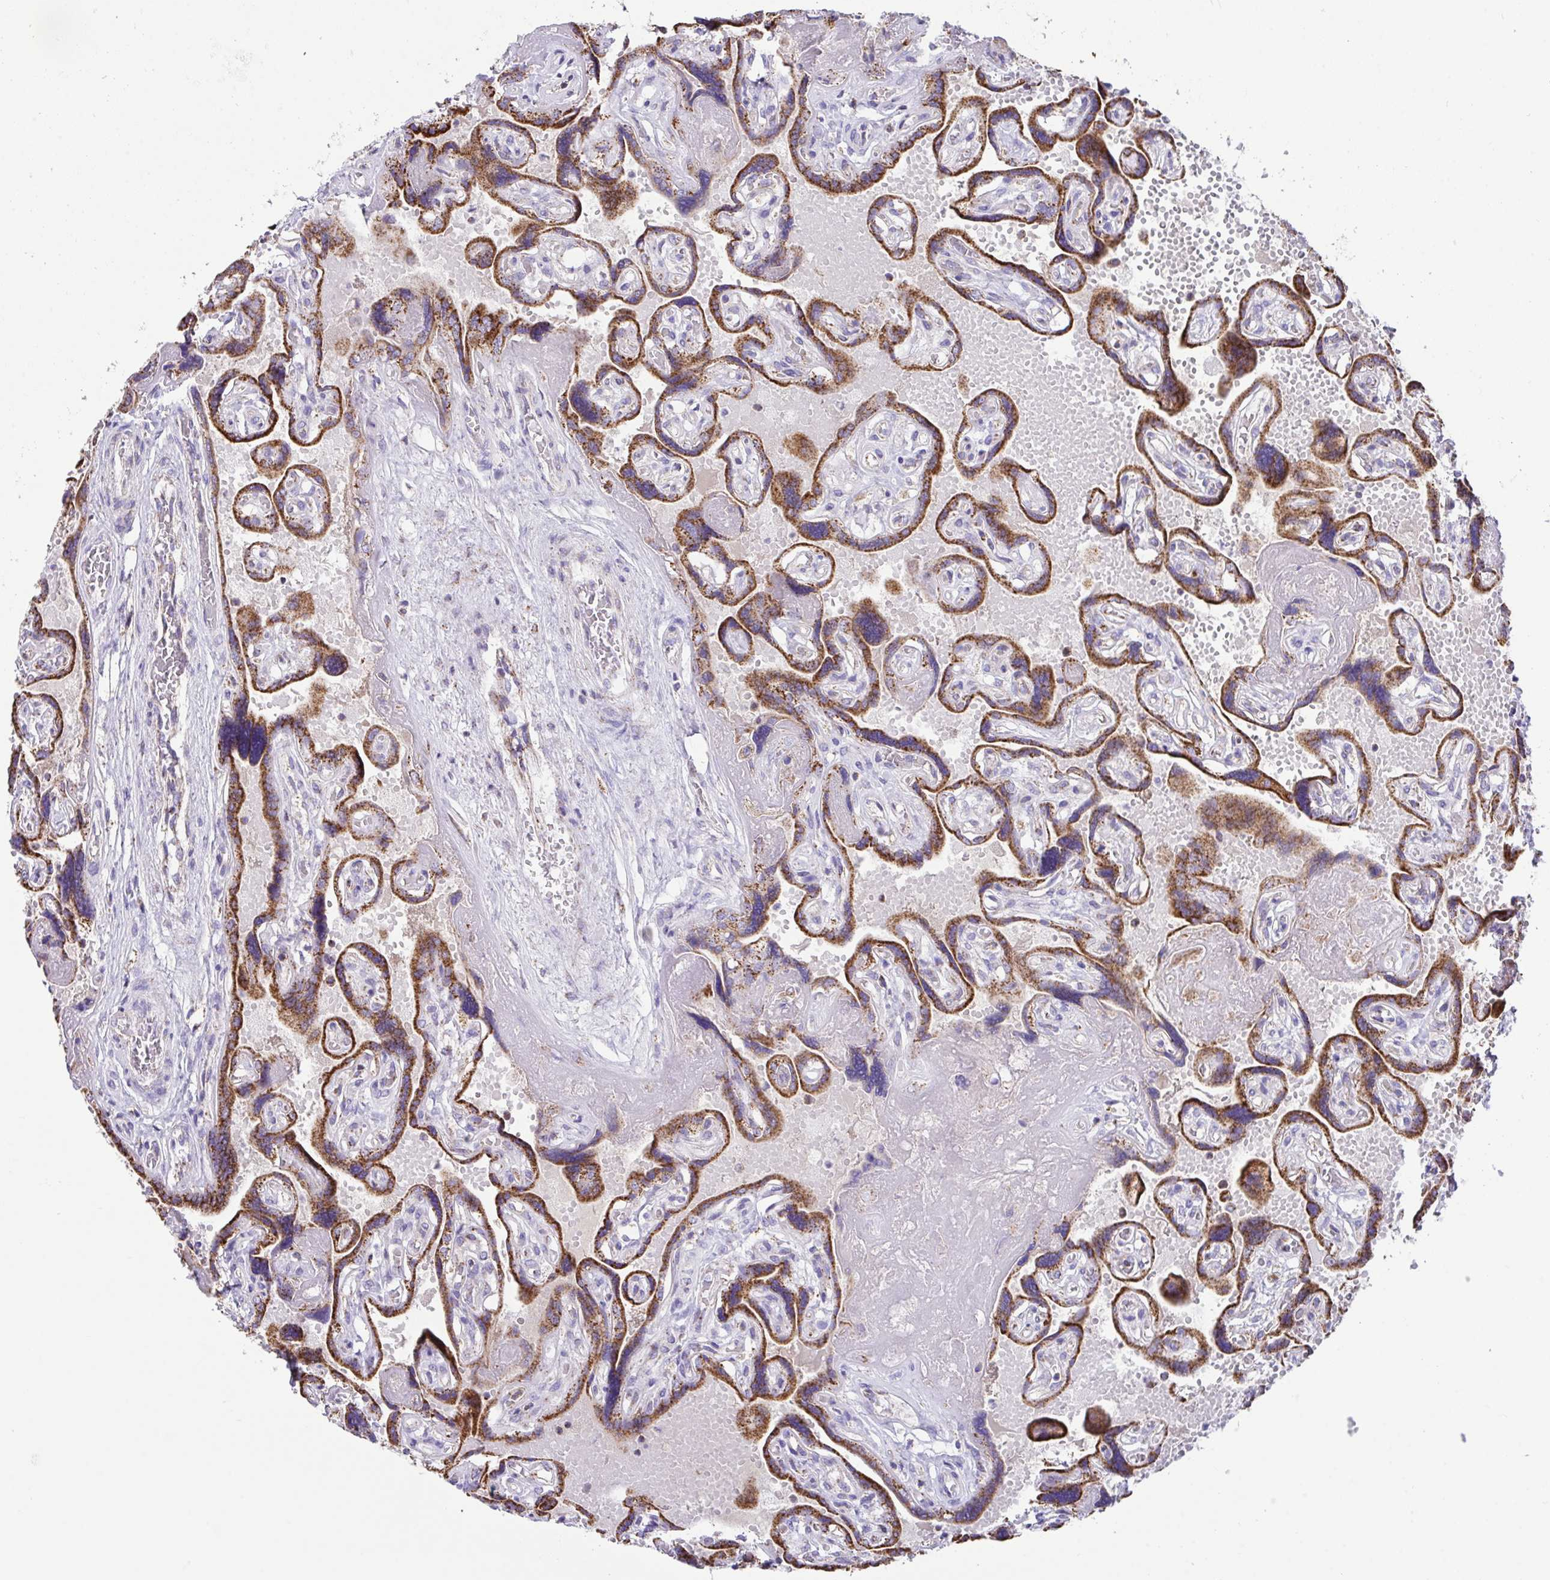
{"staining": {"intensity": "strong", "quantity": ">75%", "location": "cytoplasmic/membranous"}, "tissue": "placenta", "cell_type": "Trophoblastic cells", "image_type": "normal", "snomed": [{"axis": "morphology", "description": "Normal tissue, NOS"}, {"axis": "topography", "description": "Placenta"}], "caption": "Unremarkable placenta displays strong cytoplasmic/membranous positivity in about >75% of trophoblastic cells.", "gene": "PCMTD2", "patient": {"sex": "female", "age": 32}}